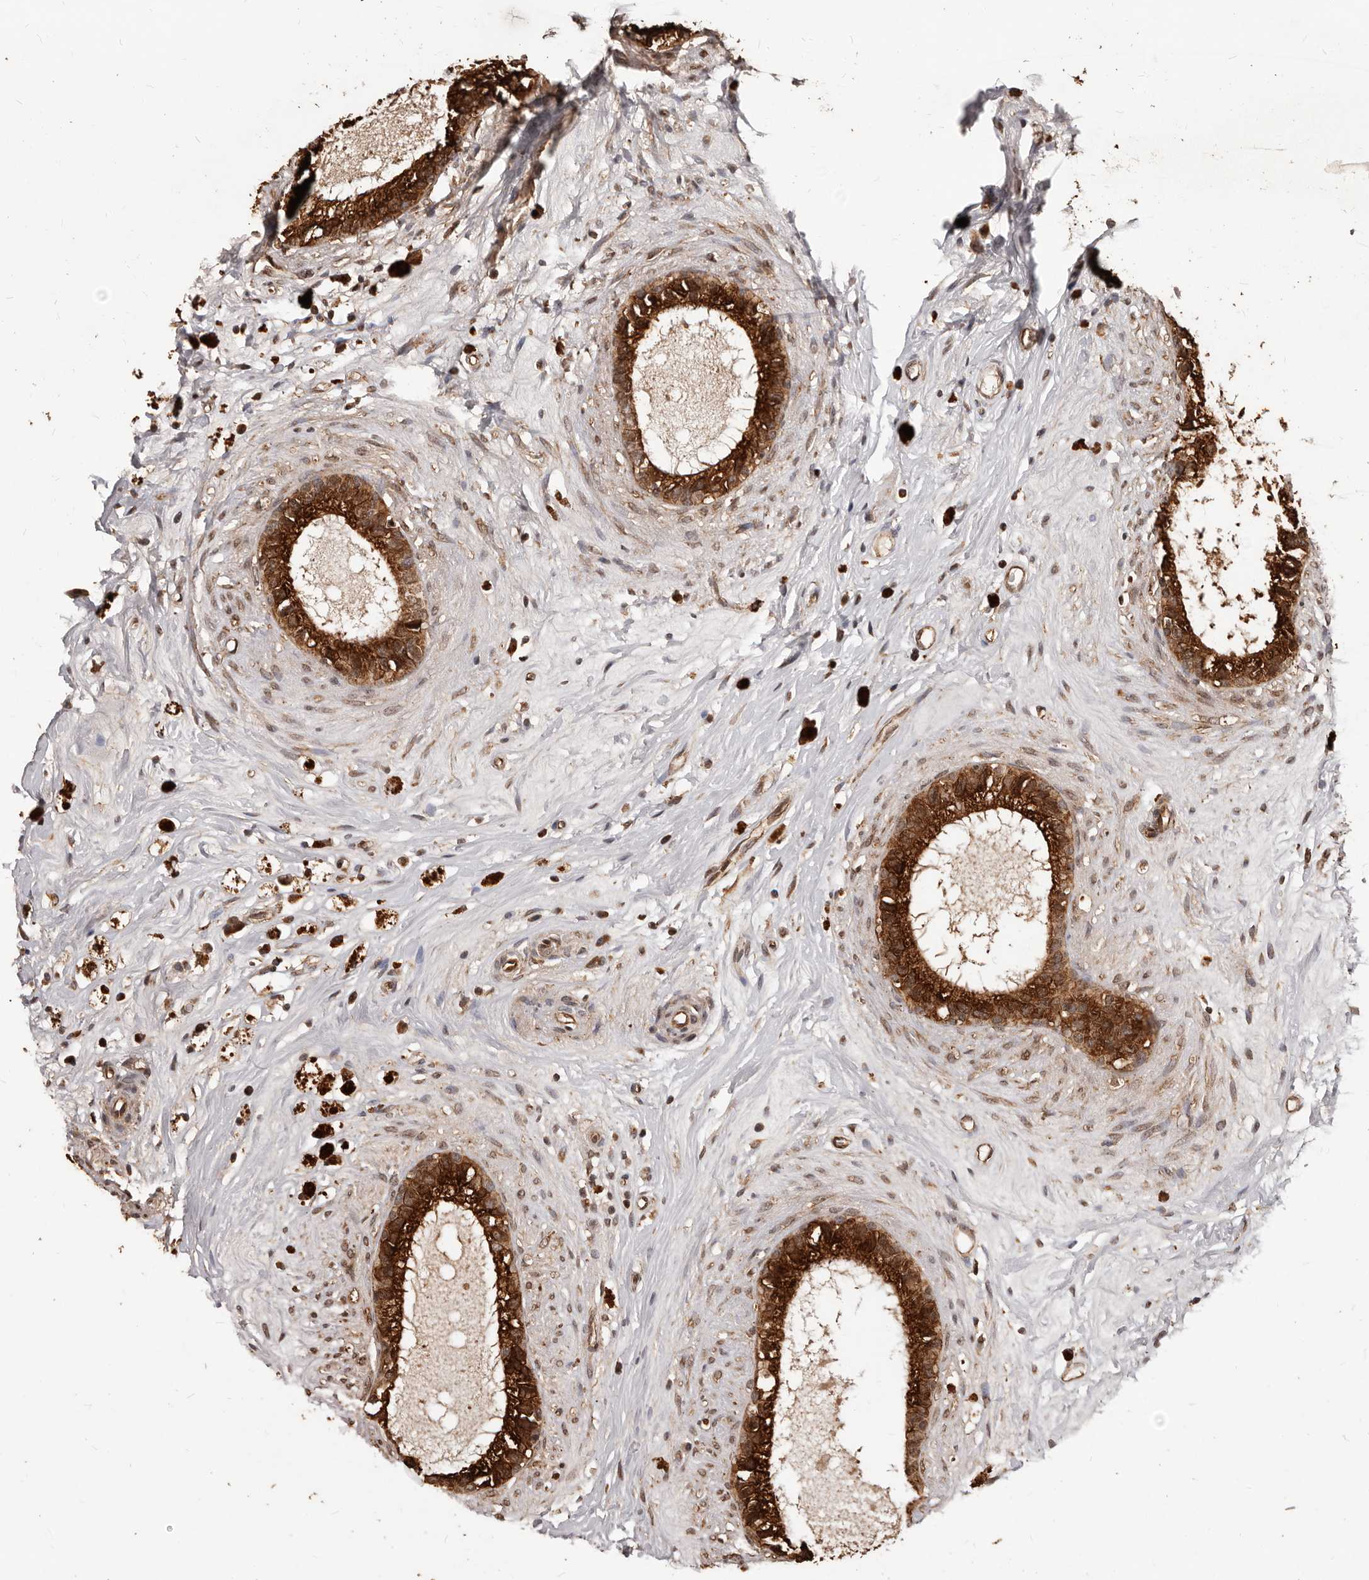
{"staining": {"intensity": "strong", "quantity": ">75%", "location": "cytoplasmic/membranous"}, "tissue": "epididymis", "cell_type": "Glandular cells", "image_type": "normal", "snomed": [{"axis": "morphology", "description": "Normal tissue, NOS"}, {"axis": "topography", "description": "Epididymis"}], "caption": "Protein staining demonstrates strong cytoplasmic/membranous positivity in approximately >75% of glandular cells in benign epididymis.", "gene": "MTO1", "patient": {"sex": "male", "age": 80}}